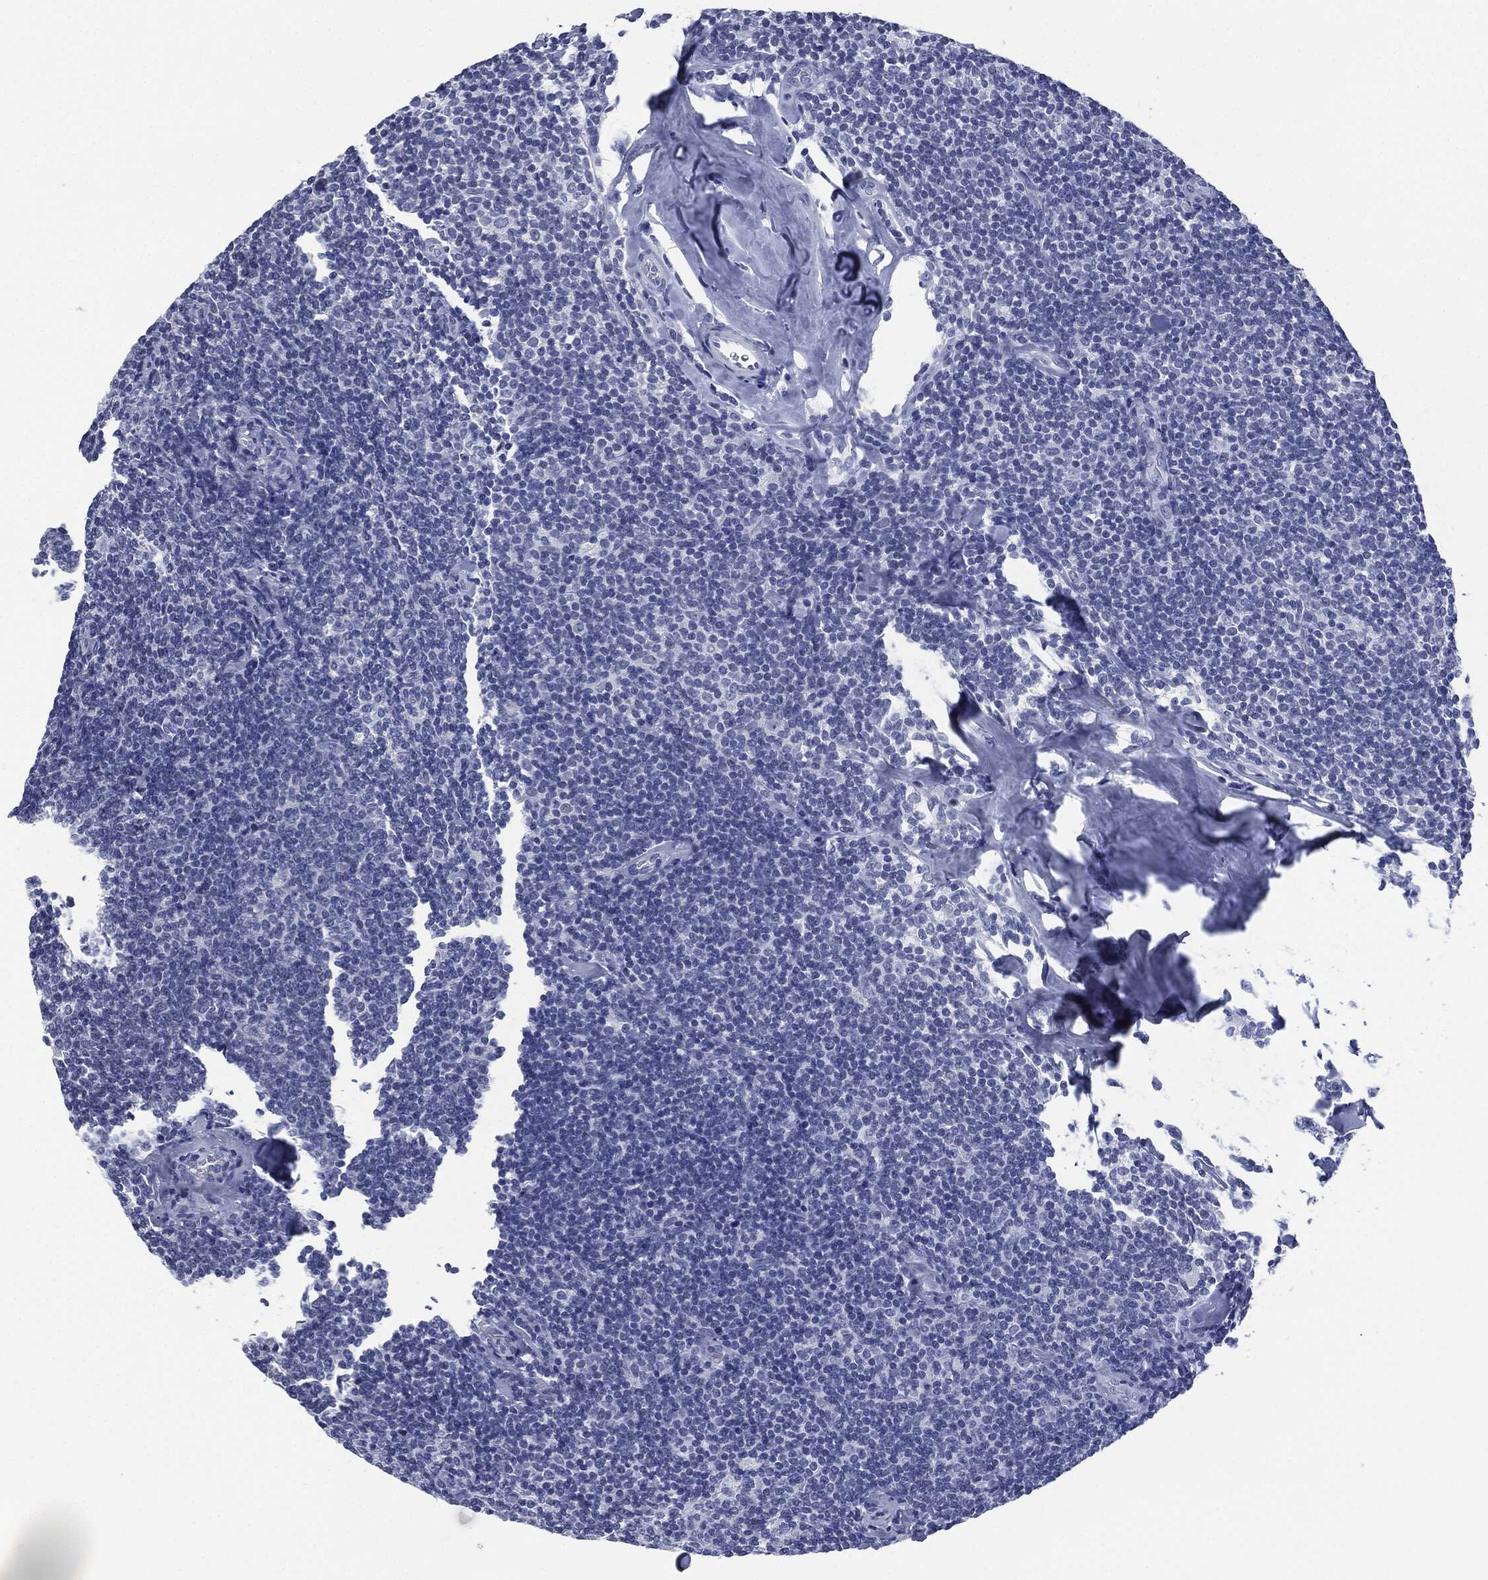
{"staining": {"intensity": "negative", "quantity": "none", "location": "none"}, "tissue": "lymphoma", "cell_type": "Tumor cells", "image_type": "cancer", "snomed": [{"axis": "morphology", "description": "Malignant lymphoma, non-Hodgkin's type, Low grade"}, {"axis": "topography", "description": "Lymph node"}], "caption": "There is no significant staining in tumor cells of malignant lymphoma, non-Hodgkin's type (low-grade). (Stains: DAB IHC with hematoxylin counter stain, Microscopy: brightfield microscopy at high magnification).", "gene": "MUC16", "patient": {"sex": "female", "age": 56}}